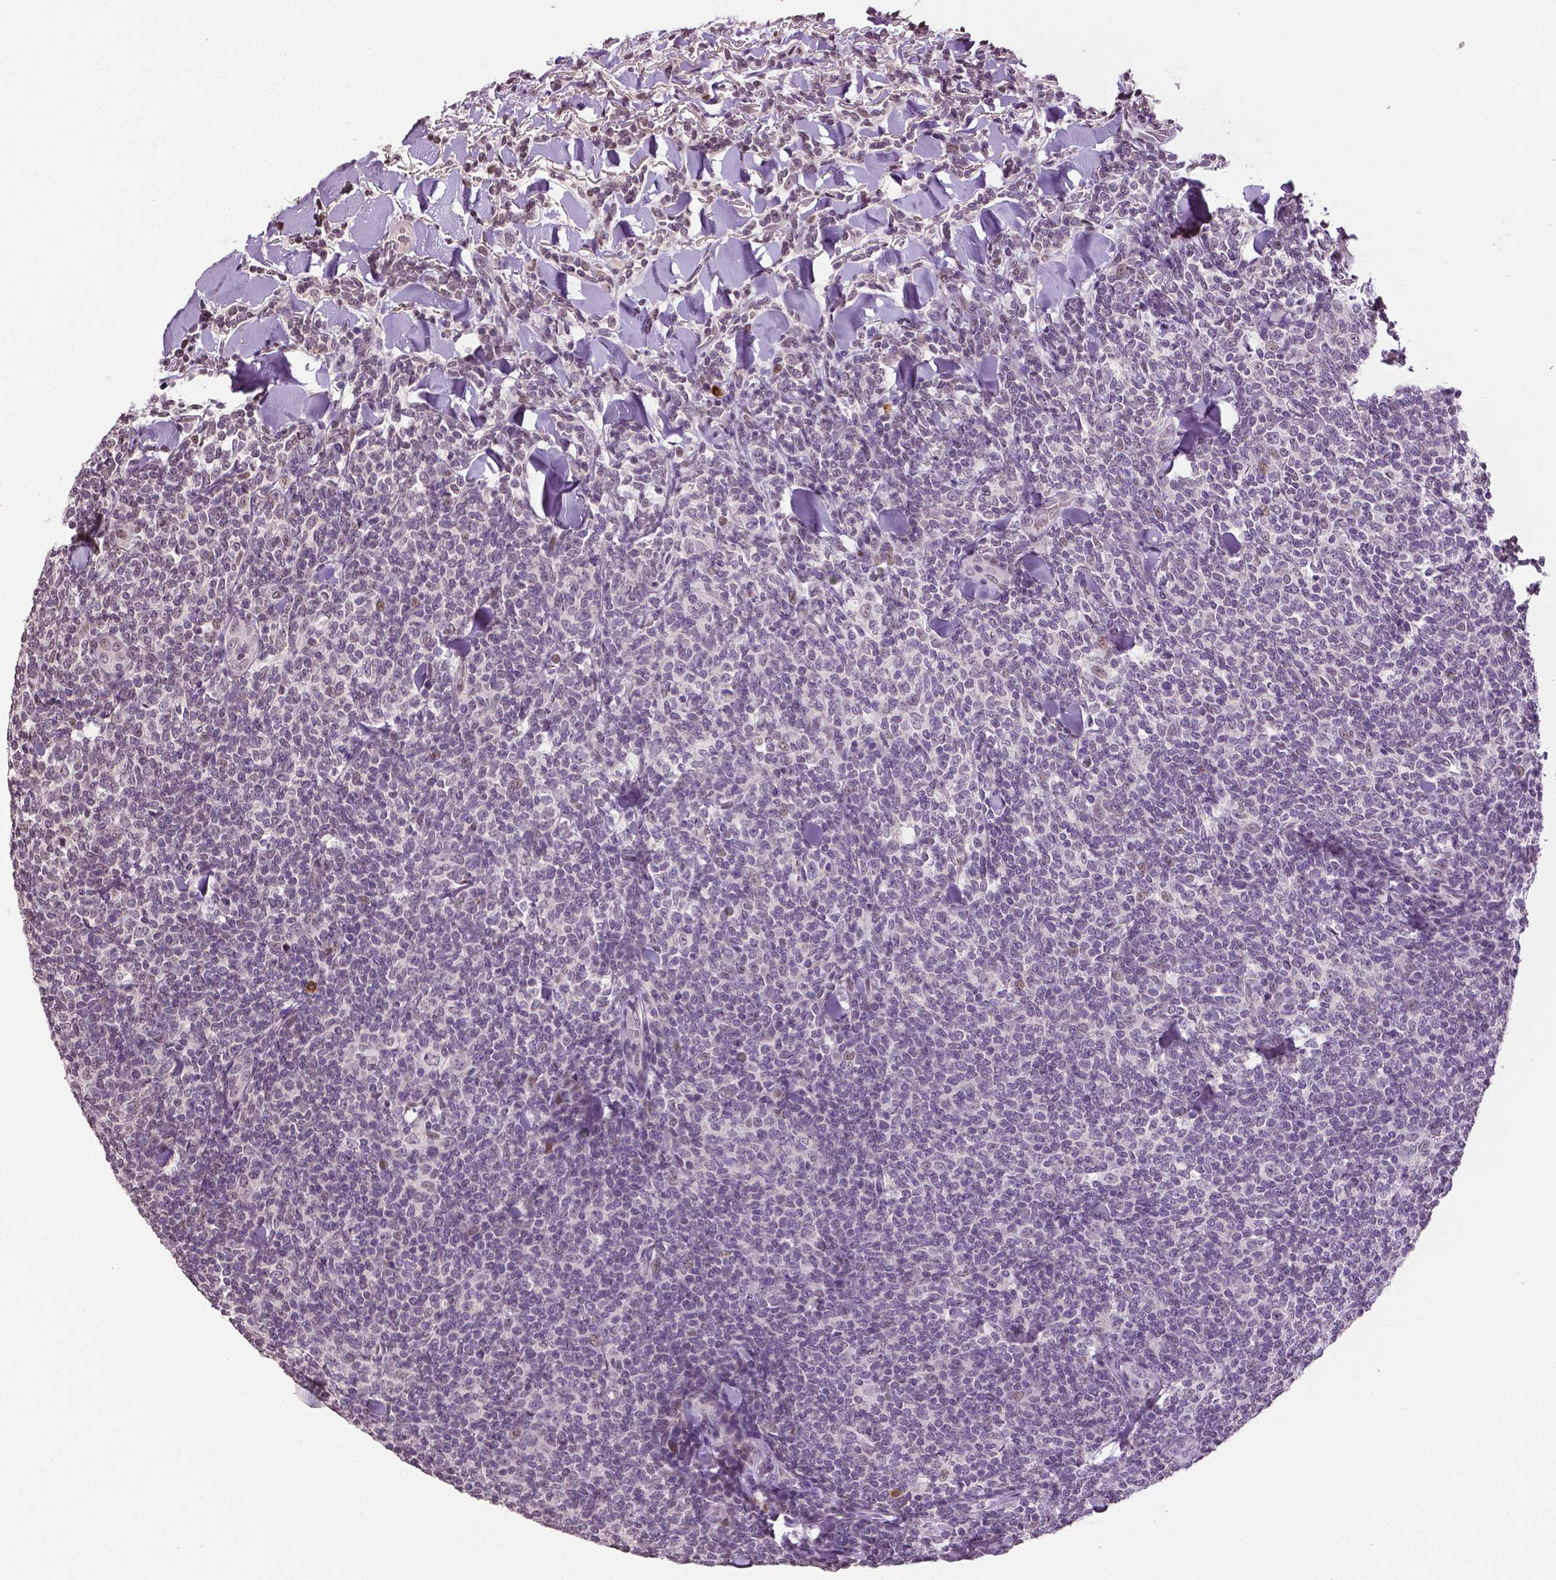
{"staining": {"intensity": "negative", "quantity": "none", "location": "none"}, "tissue": "lymphoma", "cell_type": "Tumor cells", "image_type": "cancer", "snomed": [{"axis": "morphology", "description": "Malignant lymphoma, non-Hodgkin's type, Low grade"}, {"axis": "topography", "description": "Lymph node"}], "caption": "Immunohistochemistry histopathology image of human lymphoma stained for a protein (brown), which reveals no expression in tumor cells. The staining was performed using DAB to visualize the protein expression in brown, while the nuclei were stained in blue with hematoxylin (Magnification: 20x).", "gene": "DLX5", "patient": {"sex": "female", "age": 56}}